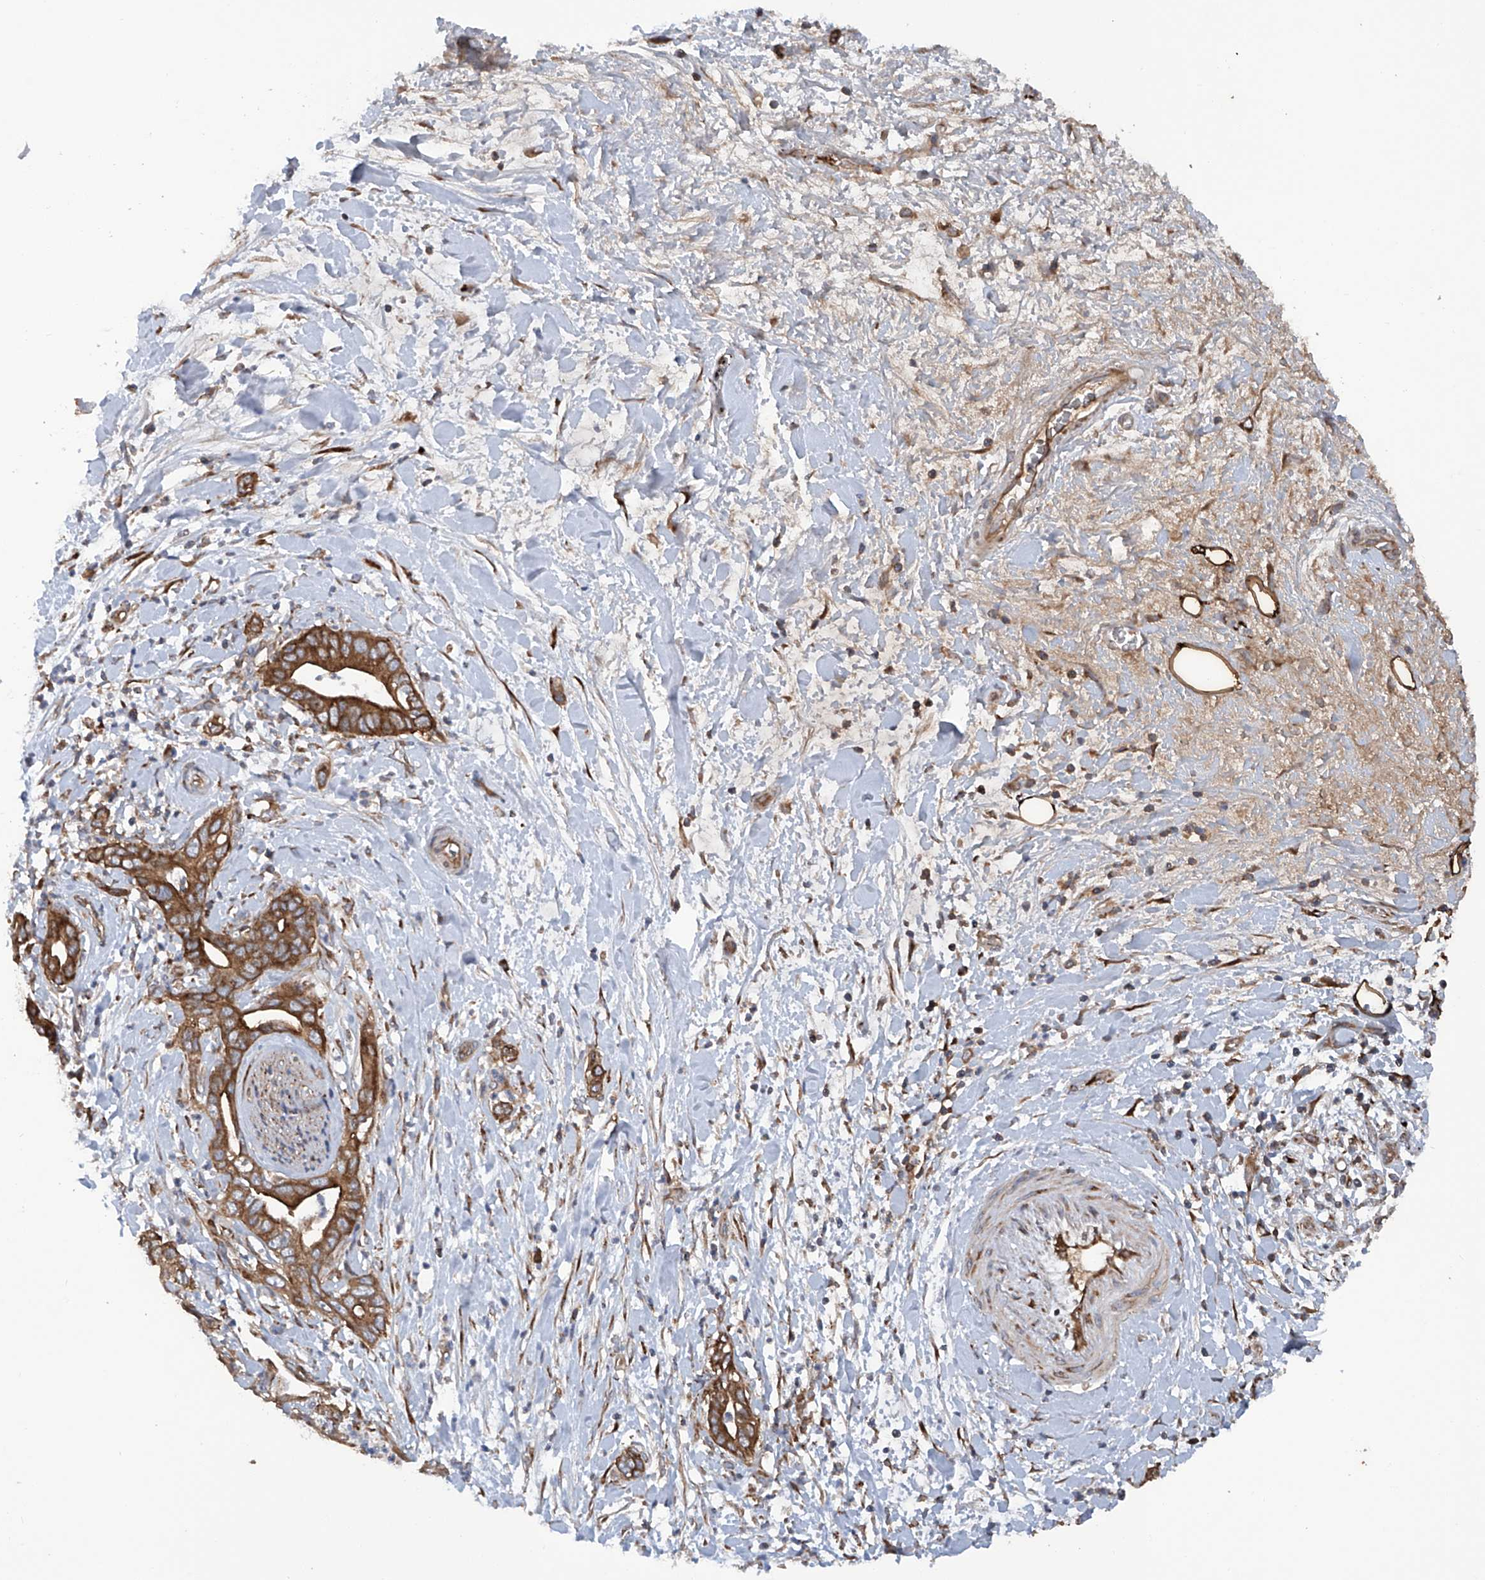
{"staining": {"intensity": "strong", "quantity": ">75%", "location": "cytoplasmic/membranous"}, "tissue": "pancreatic cancer", "cell_type": "Tumor cells", "image_type": "cancer", "snomed": [{"axis": "morphology", "description": "Adenocarcinoma, NOS"}, {"axis": "topography", "description": "Pancreas"}], "caption": "Pancreatic cancer tissue demonstrates strong cytoplasmic/membranous expression in approximately >75% of tumor cells (DAB (3,3'-diaminobenzidine) IHC with brightfield microscopy, high magnification).", "gene": "ASCC3", "patient": {"sex": "female", "age": 78}}